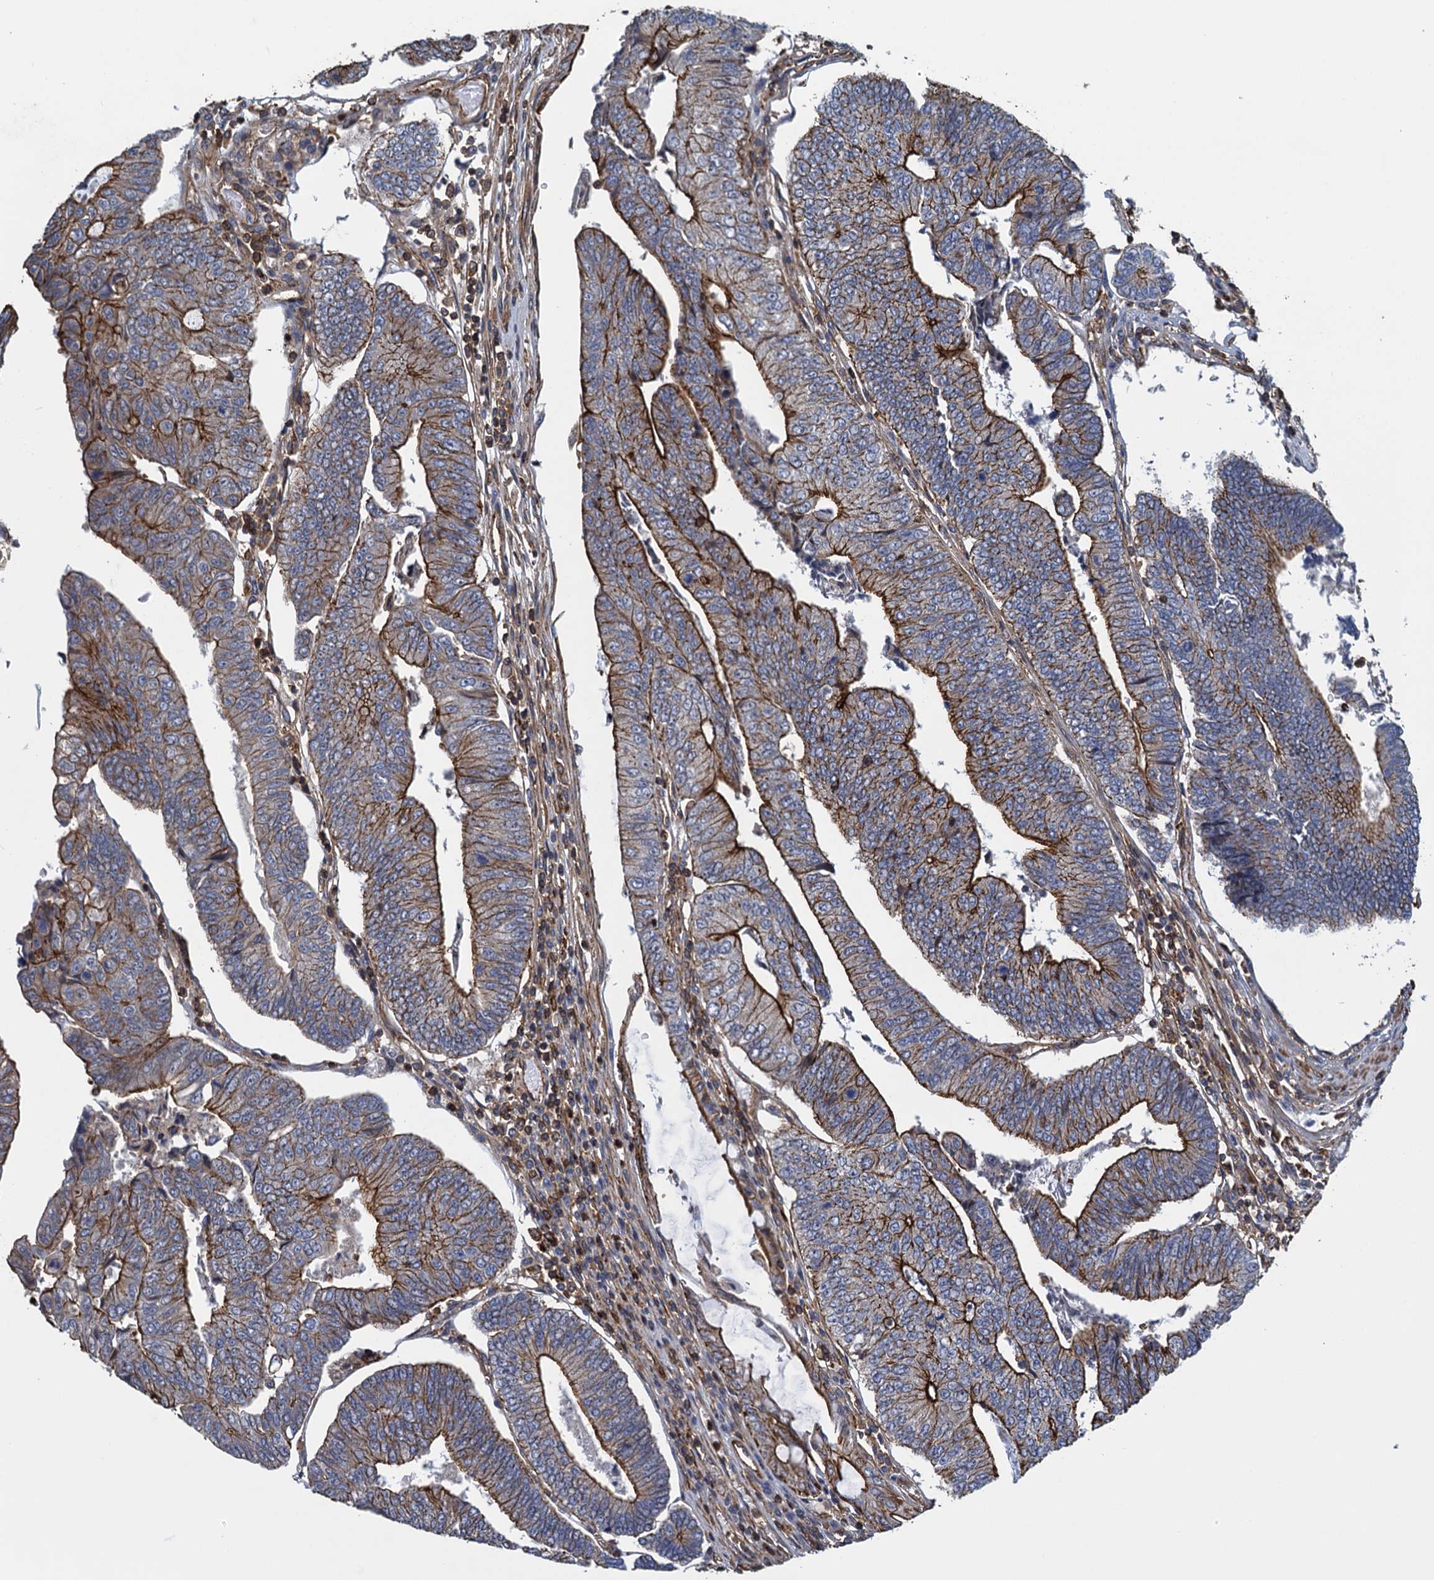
{"staining": {"intensity": "strong", "quantity": ">75%", "location": "cytoplasmic/membranous"}, "tissue": "colorectal cancer", "cell_type": "Tumor cells", "image_type": "cancer", "snomed": [{"axis": "morphology", "description": "Adenocarcinoma, NOS"}, {"axis": "topography", "description": "Colon"}], "caption": "Adenocarcinoma (colorectal) stained for a protein reveals strong cytoplasmic/membranous positivity in tumor cells.", "gene": "PROSER2", "patient": {"sex": "female", "age": 67}}